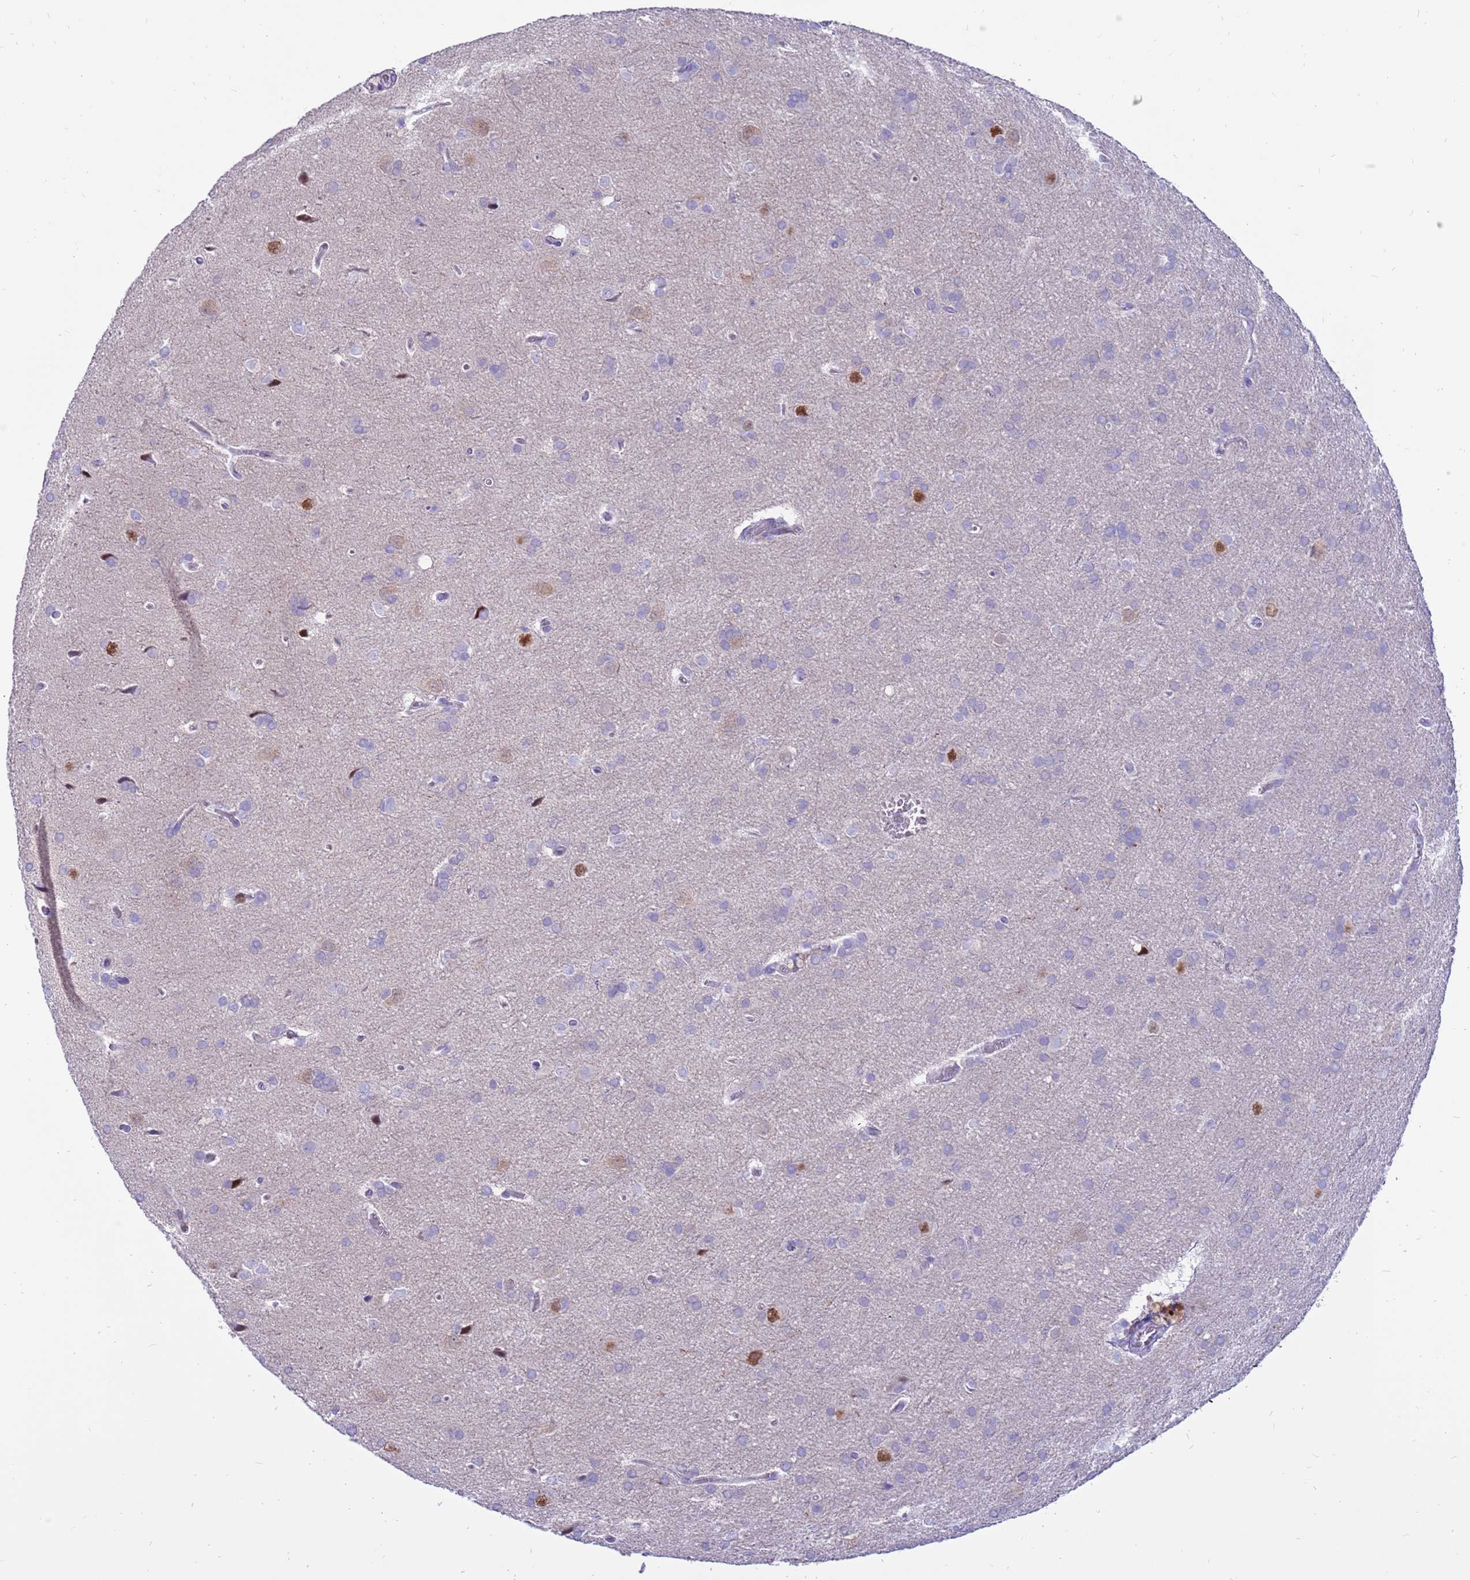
{"staining": {"intensity": "negative", "quantity": "none", "location": "none"}, "tissue": "glioma", "cell_type": "Tumor cells", "image_type": "cancer", "snomed": [{"axis": "morphology", "description": "Glioma, malignant, Low grade"}, {"axis": "topography", "description": "Brain"}], "caption": "This is an immunohistochemistry histopathology image of human glioma. There is no staining in tumor cells.", "gene": "PDE10A", "patient": {"sex": "female", "age": 32}}